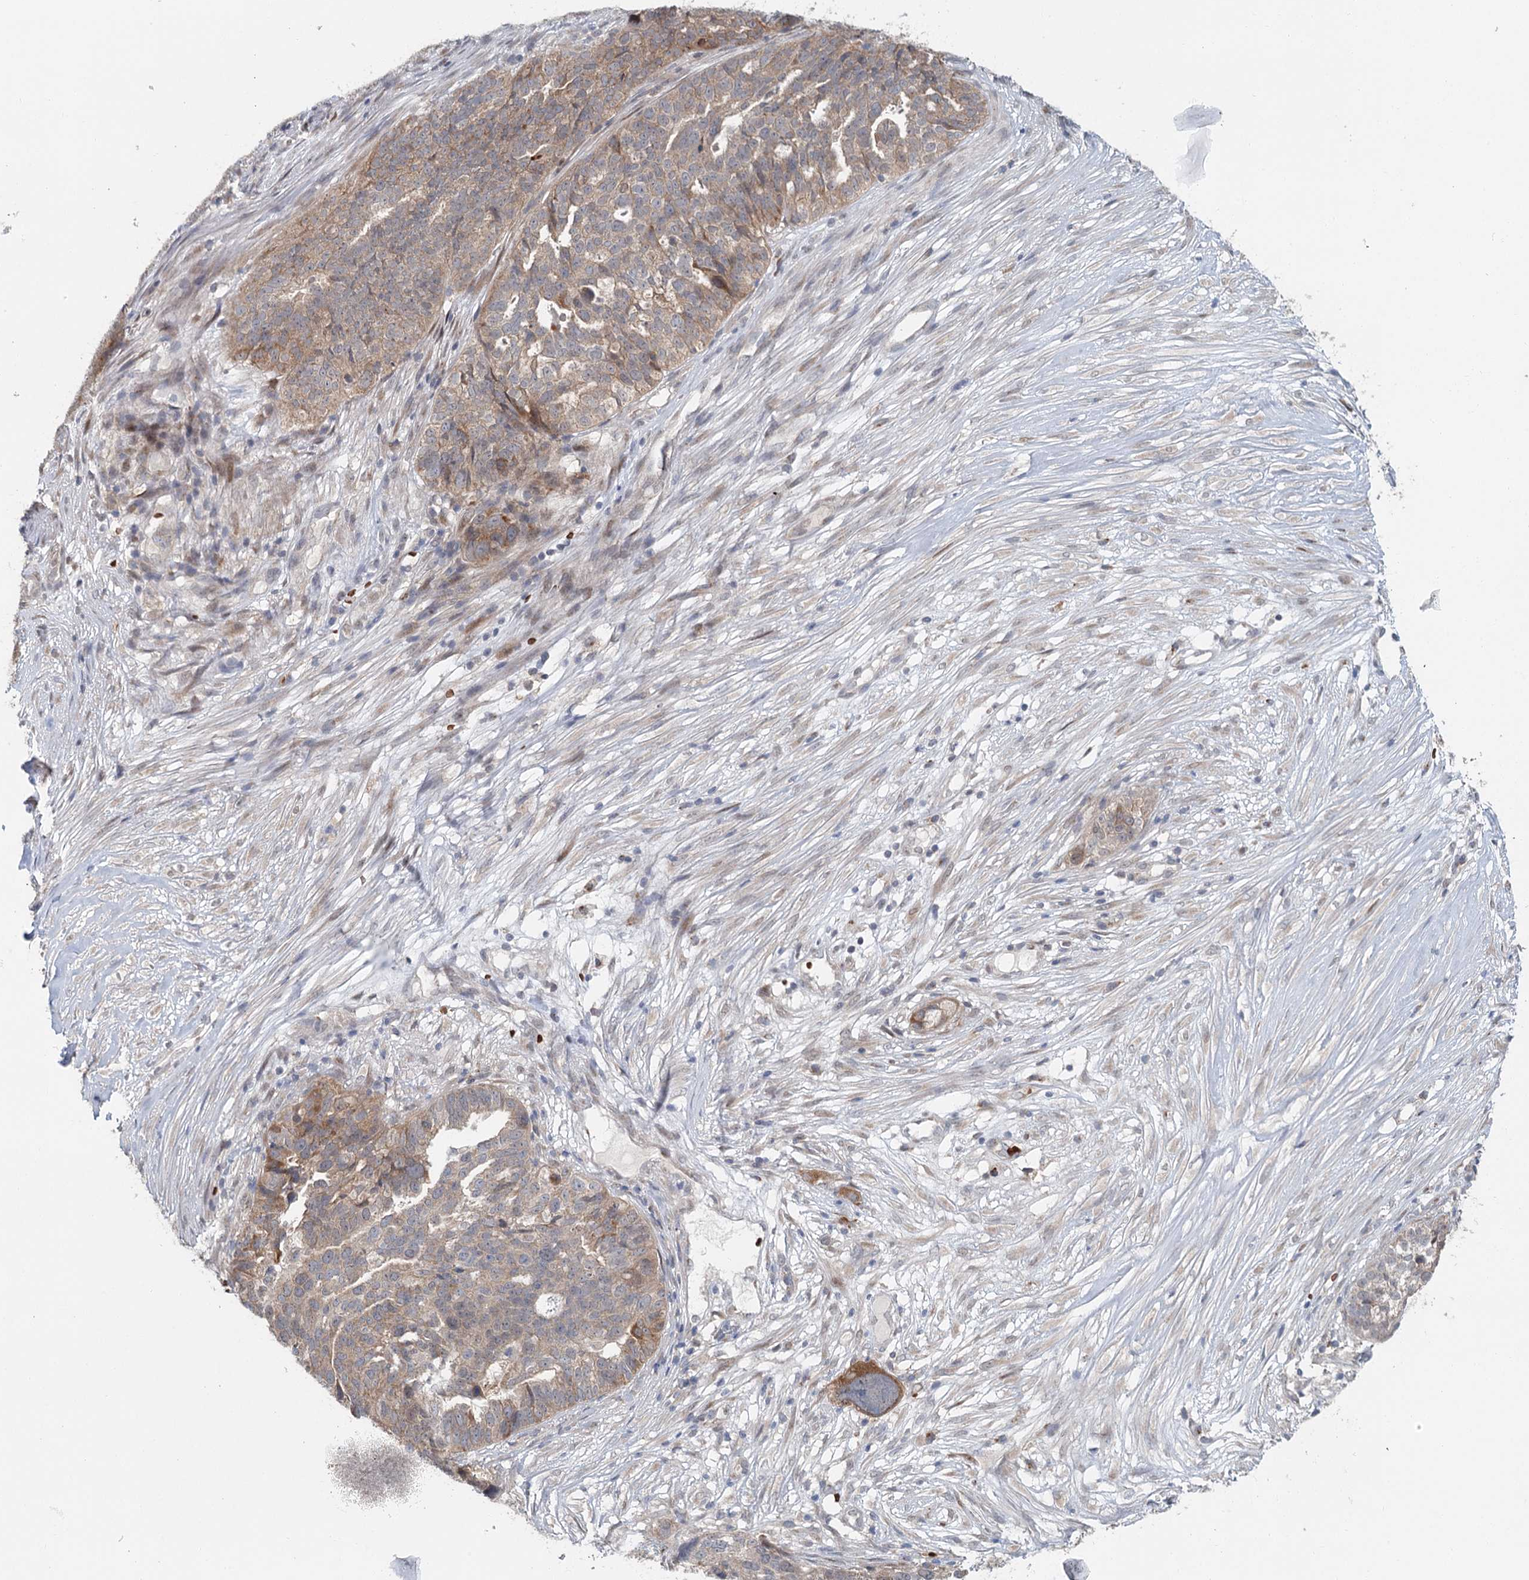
{"staining": {"intensity": "weak", "quantity": ">75%", "location": "cytoplasmic/membranous"}, "tissue": "ovarian cancer", "cell_type": "Tumor cells", "image_type": "cancer", "snomed": [{"axis": "morphology", "description": "Cystadenocarcinoma, serous, NOS"}, {"axis": "topography", "description": "Ovary"}], "caption": "Human ovarian cancer (serous cystadenocarcinoma) stained for a protein (brown) exhibits weak cytoplasmic/membranous positive expression in about >75% of tumor cells.", "gene": "ADK", "patient": {"sex": "female", "age": 59}}